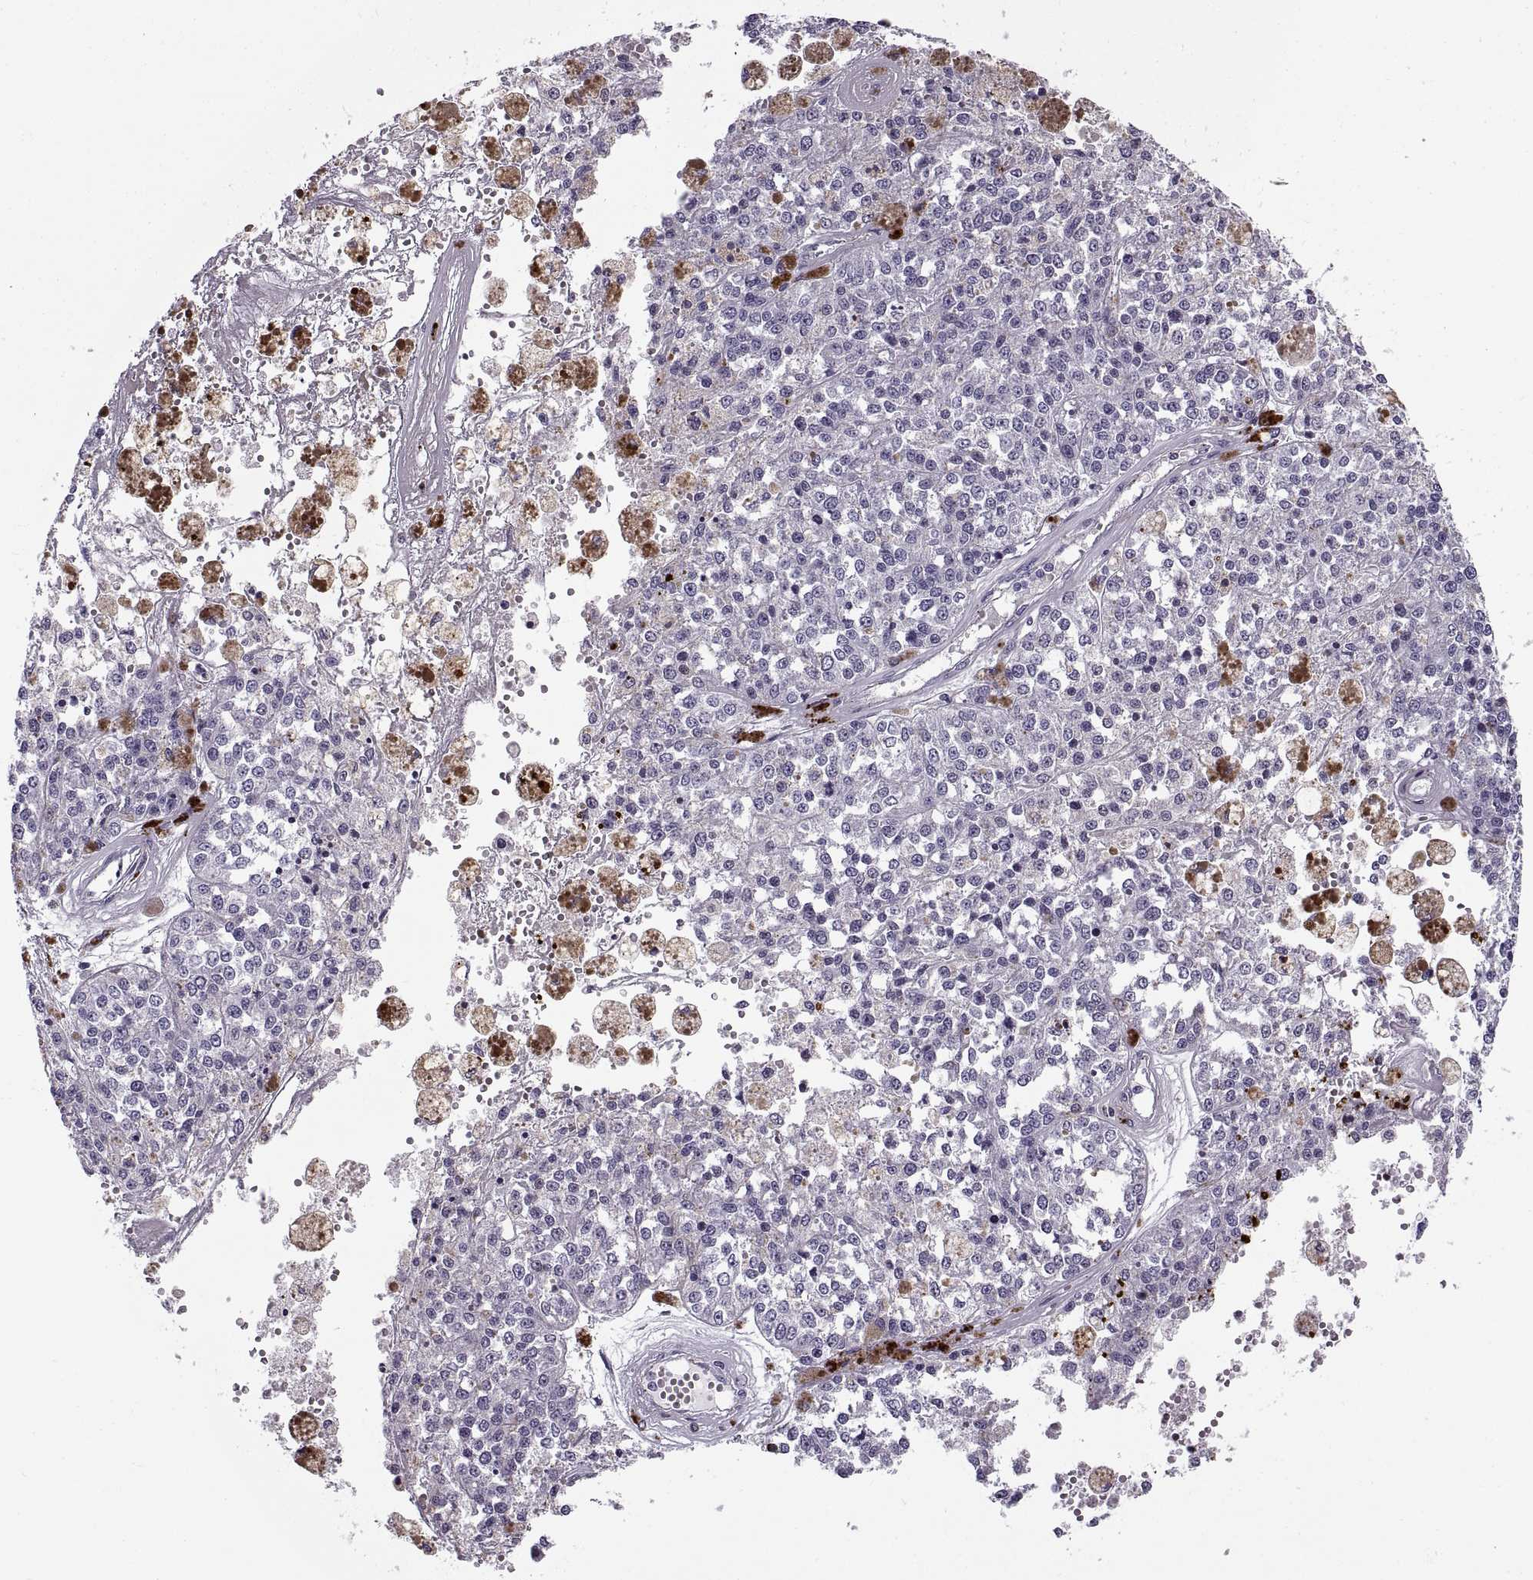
{"staining": {"intensity": "negative", "quantity": "none", "location": "none"}, "tissue": "melanoma", "cell_type": "Tumor cells", "image_type": "cancer", "snomed": [{"axis": "morphology", "description": "Malignant melanoma, Metastatic site"}, {"axis": "topography", "description": "Lymph node"}], "caption": "Tumor cells show no significant positivity in melanoma.", "gene": "CALCR", "patient": {"sex": "female", "age": 64}}